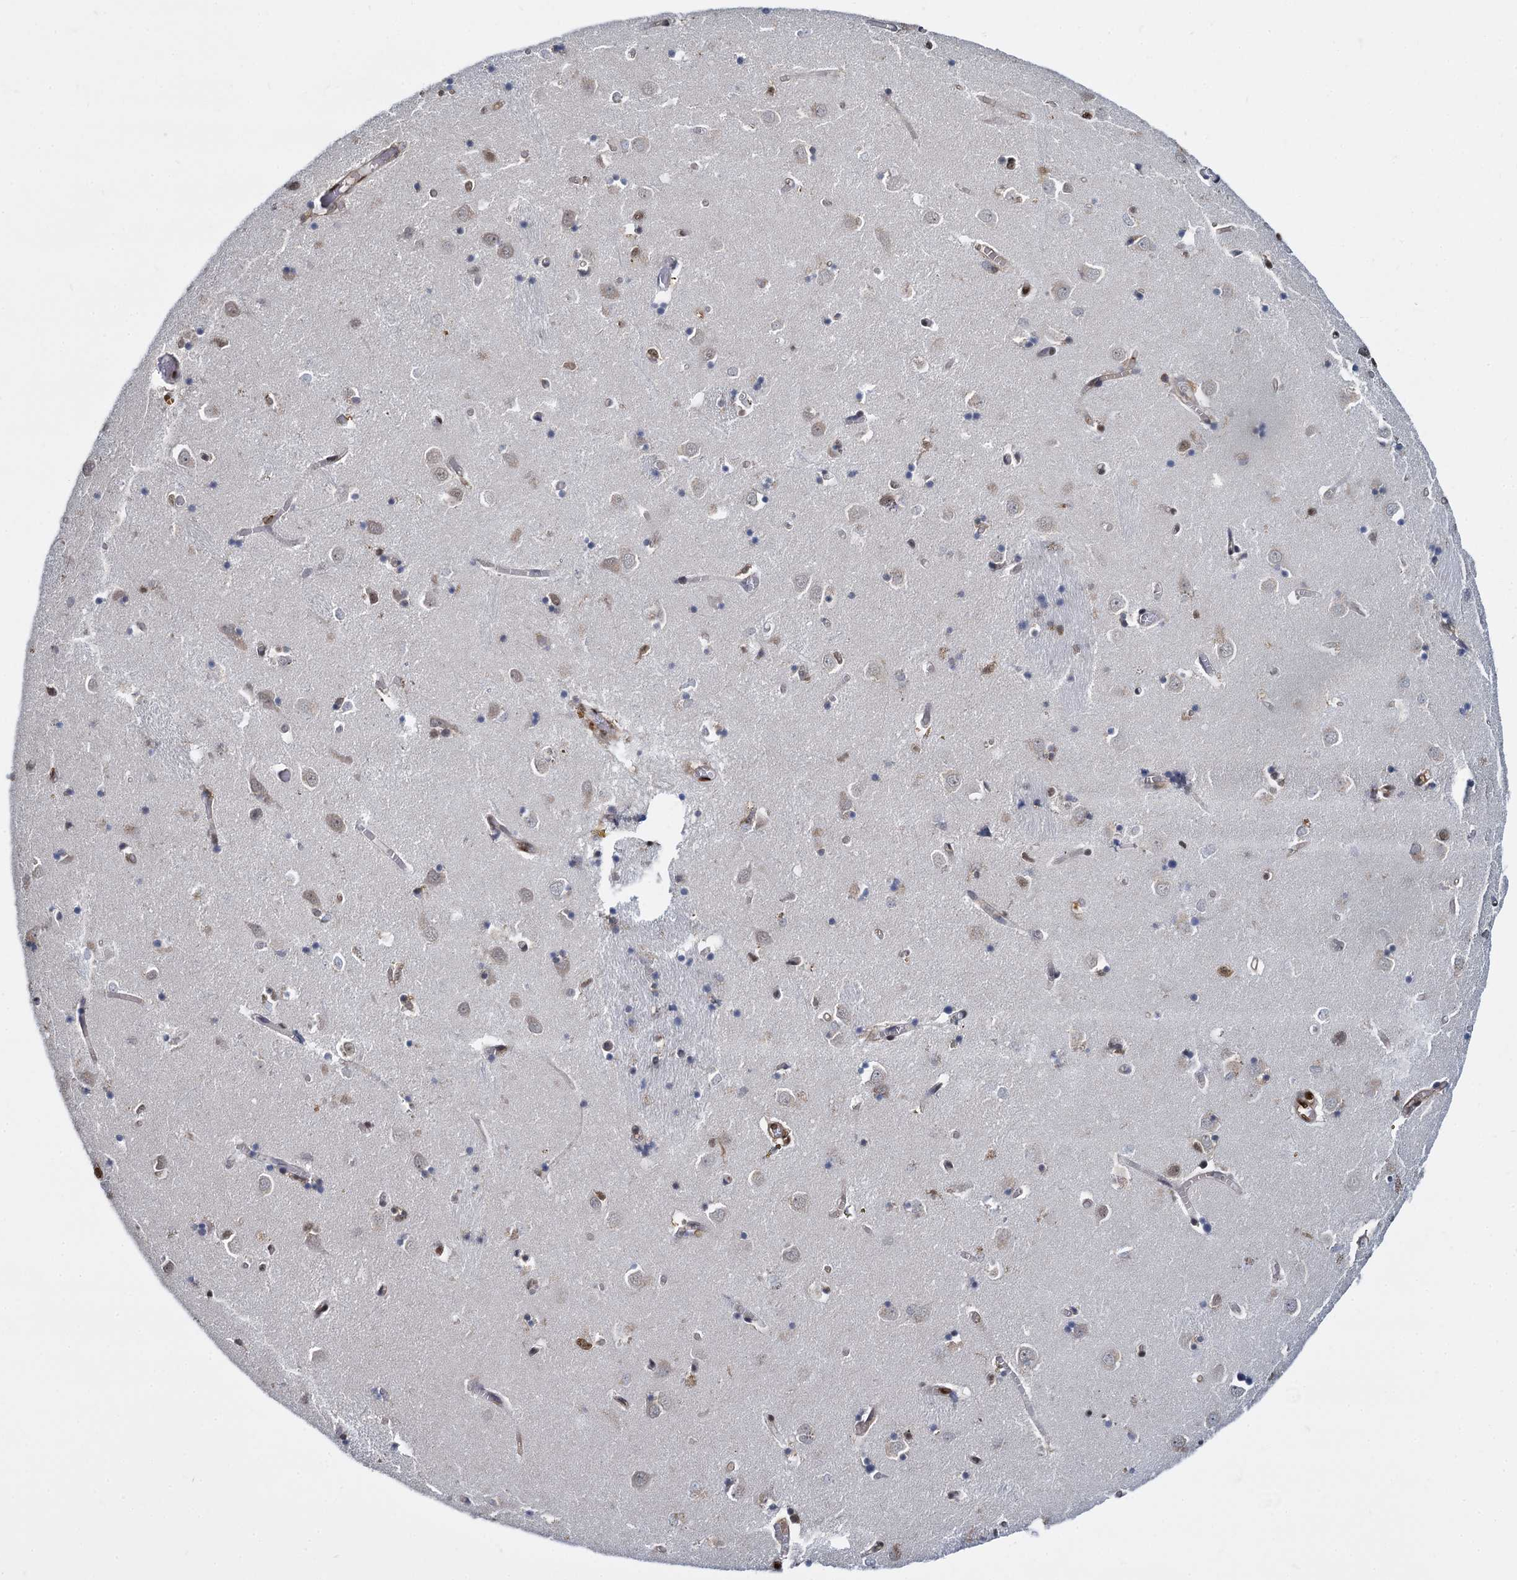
{"staining": {"intensity": "strong", "quantity": "<25%", "location": "nuclear"}, "tissue": "caudate", "cell_type": "Glial cells", "image_type": "normal", "snomed": [{"axis": "morphology", "description": "Normal tissue, NOS"}, {"axis": "topography", "description": "Lateral ventricle wall"}], "caption": "Immunohistochemistry (IHC) staining of benign caudate, which demonstrates medium levels of strong nuclear positivity in about <25% of glial cells indicating strong nuclear protein staining. The staining was performed using DAB (brown) for protein detection and nuclei were counterstained in hematoxylin (blue).", "gene": "DCPS", "patient": {"sex": "male", "age": 70}}